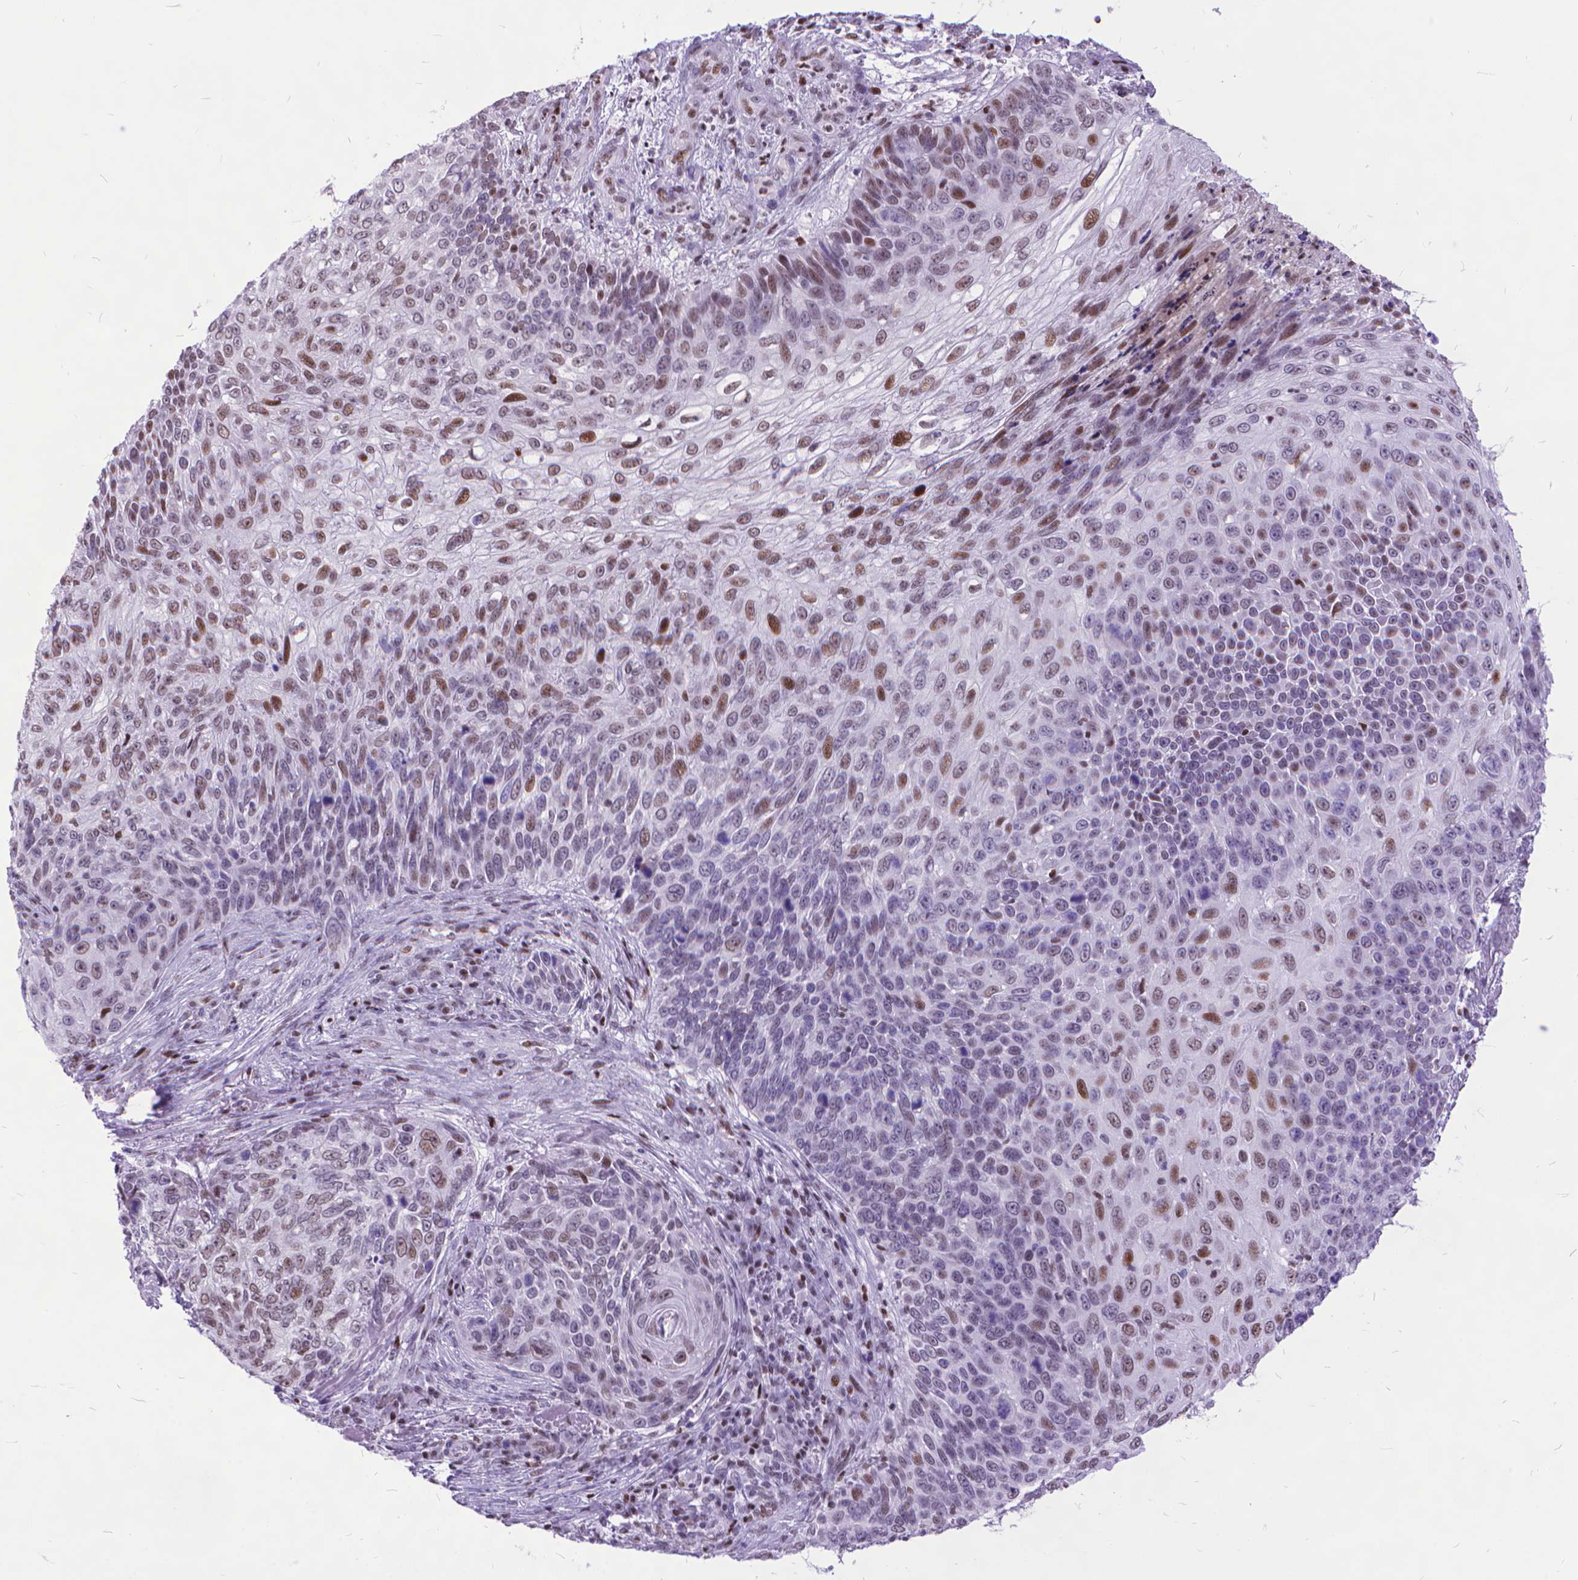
{"staining": {"intensity": "moderate", "quantity": "25%-75%", "location": "nuclear"}, "tissue": "skin cancer", "cell_type": "Tumor cells", "image_type": "cancer", "snomed": [{"axis": "morphology", "description": "Squamous cell carcinoma, NOS"}, {"axis": "topography", "description": "Skin"}], "caption": "A brown stain shows moderate nuclear expression of a protein in human skin cancer tumor cells. (DAB (3,3'-diaminobenzidine) IHC with brightfield microscopy, high magnification).", "gene": "POLE4", "patient": {"sex": "male", "age": 92}}